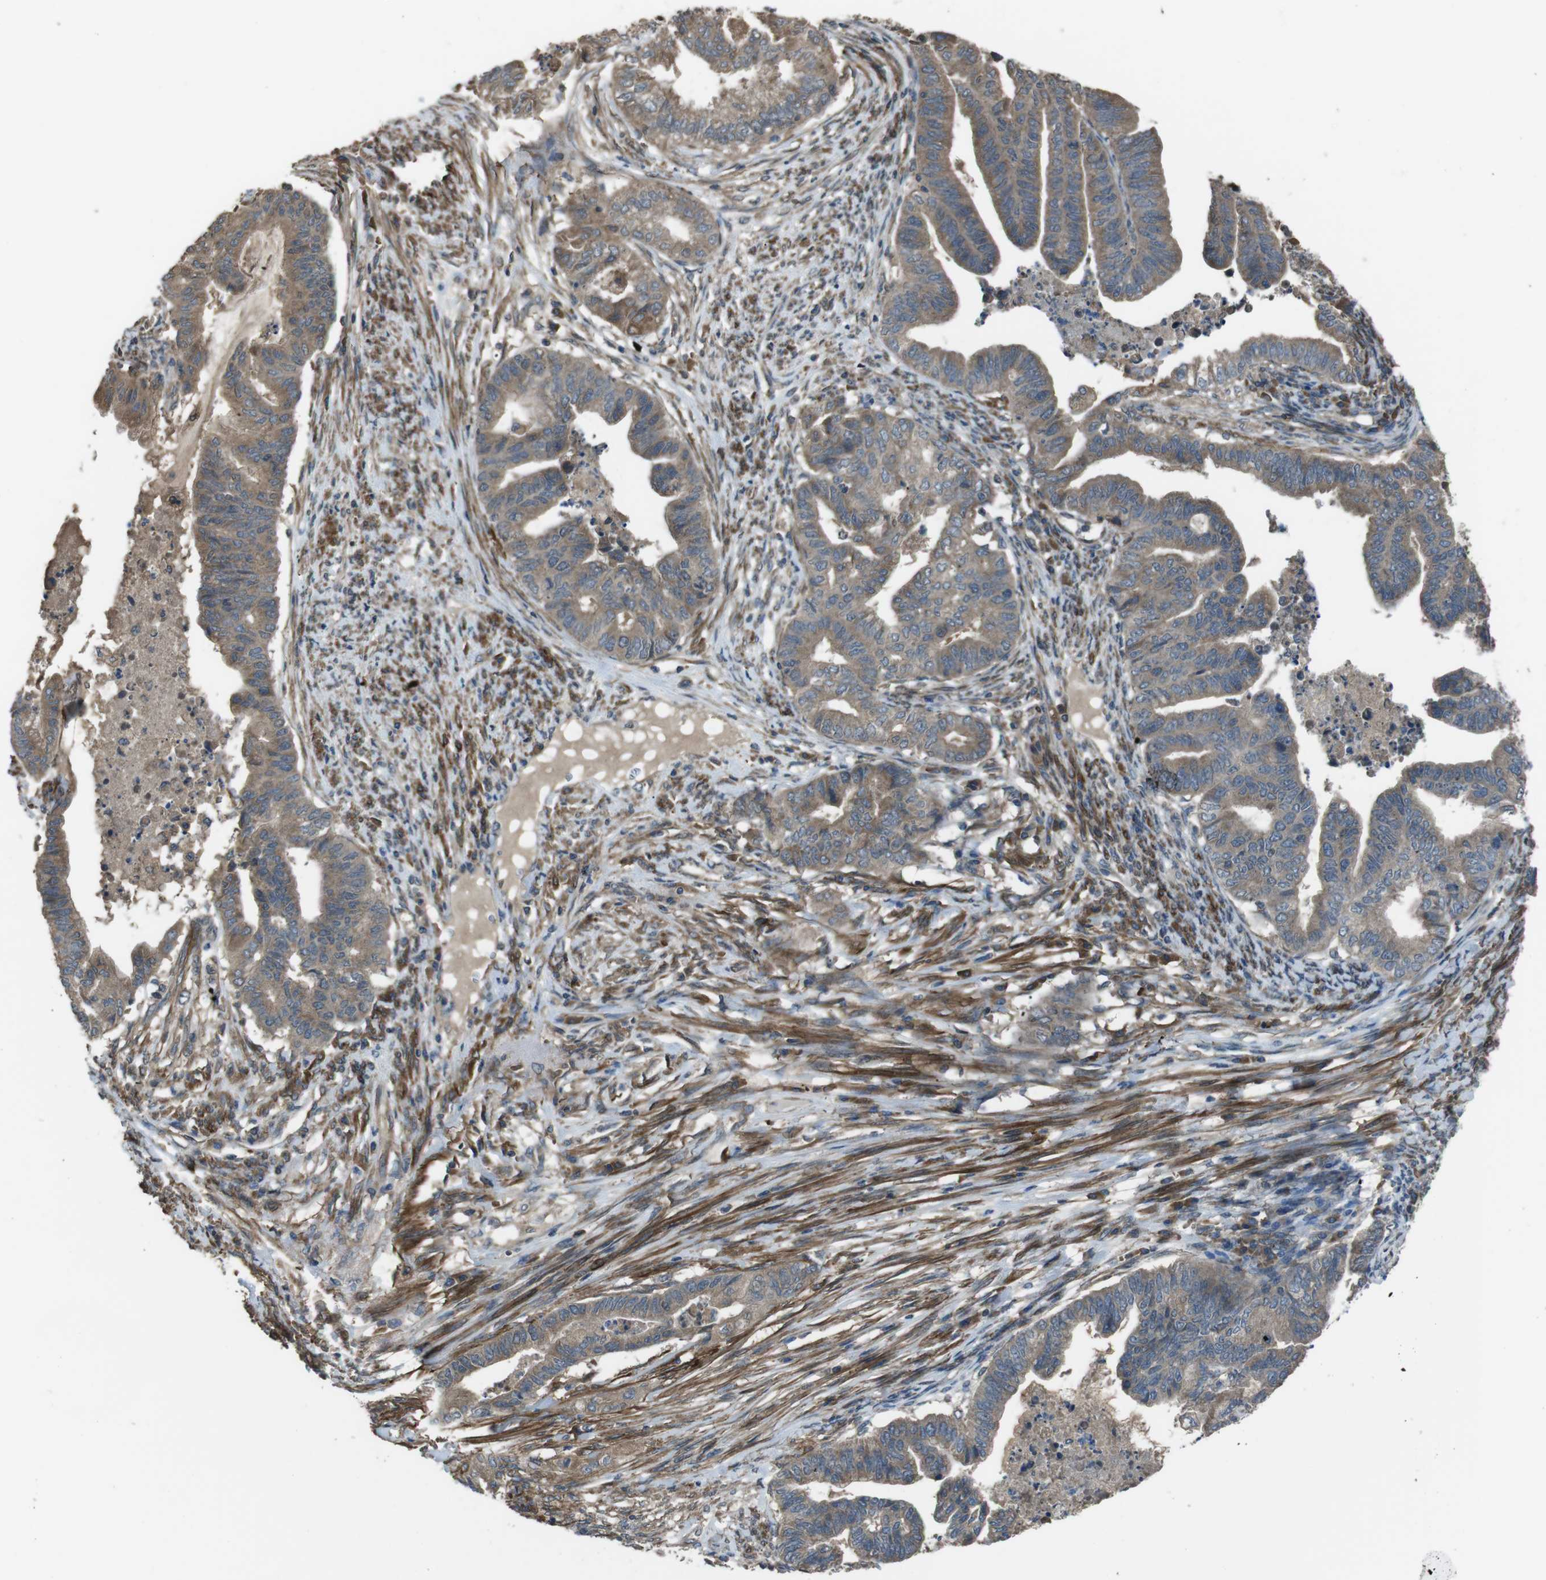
{"staining": {"intensity": "moderate", "quantity": ">75%", "location": "cytoplasmic/membranous"}, "tissue": "endometrial cancer", "cell_type": "Tumor cells", "image_type": "cancer", "snomed": [{"axis": "morphology", "description": "Adenocarcinoma, NOS"}, {"axis": "topography", "description": "Endometrium"}], "caption": "Immunohistochemical staining of adenocarcinoma (endometrial) demonstrates moderate cytoplasmic/membranous protein staining in approximately >75% of tumor cells.", "gene": "FUT2", "patient": {"sex": "female", "age": 79}}